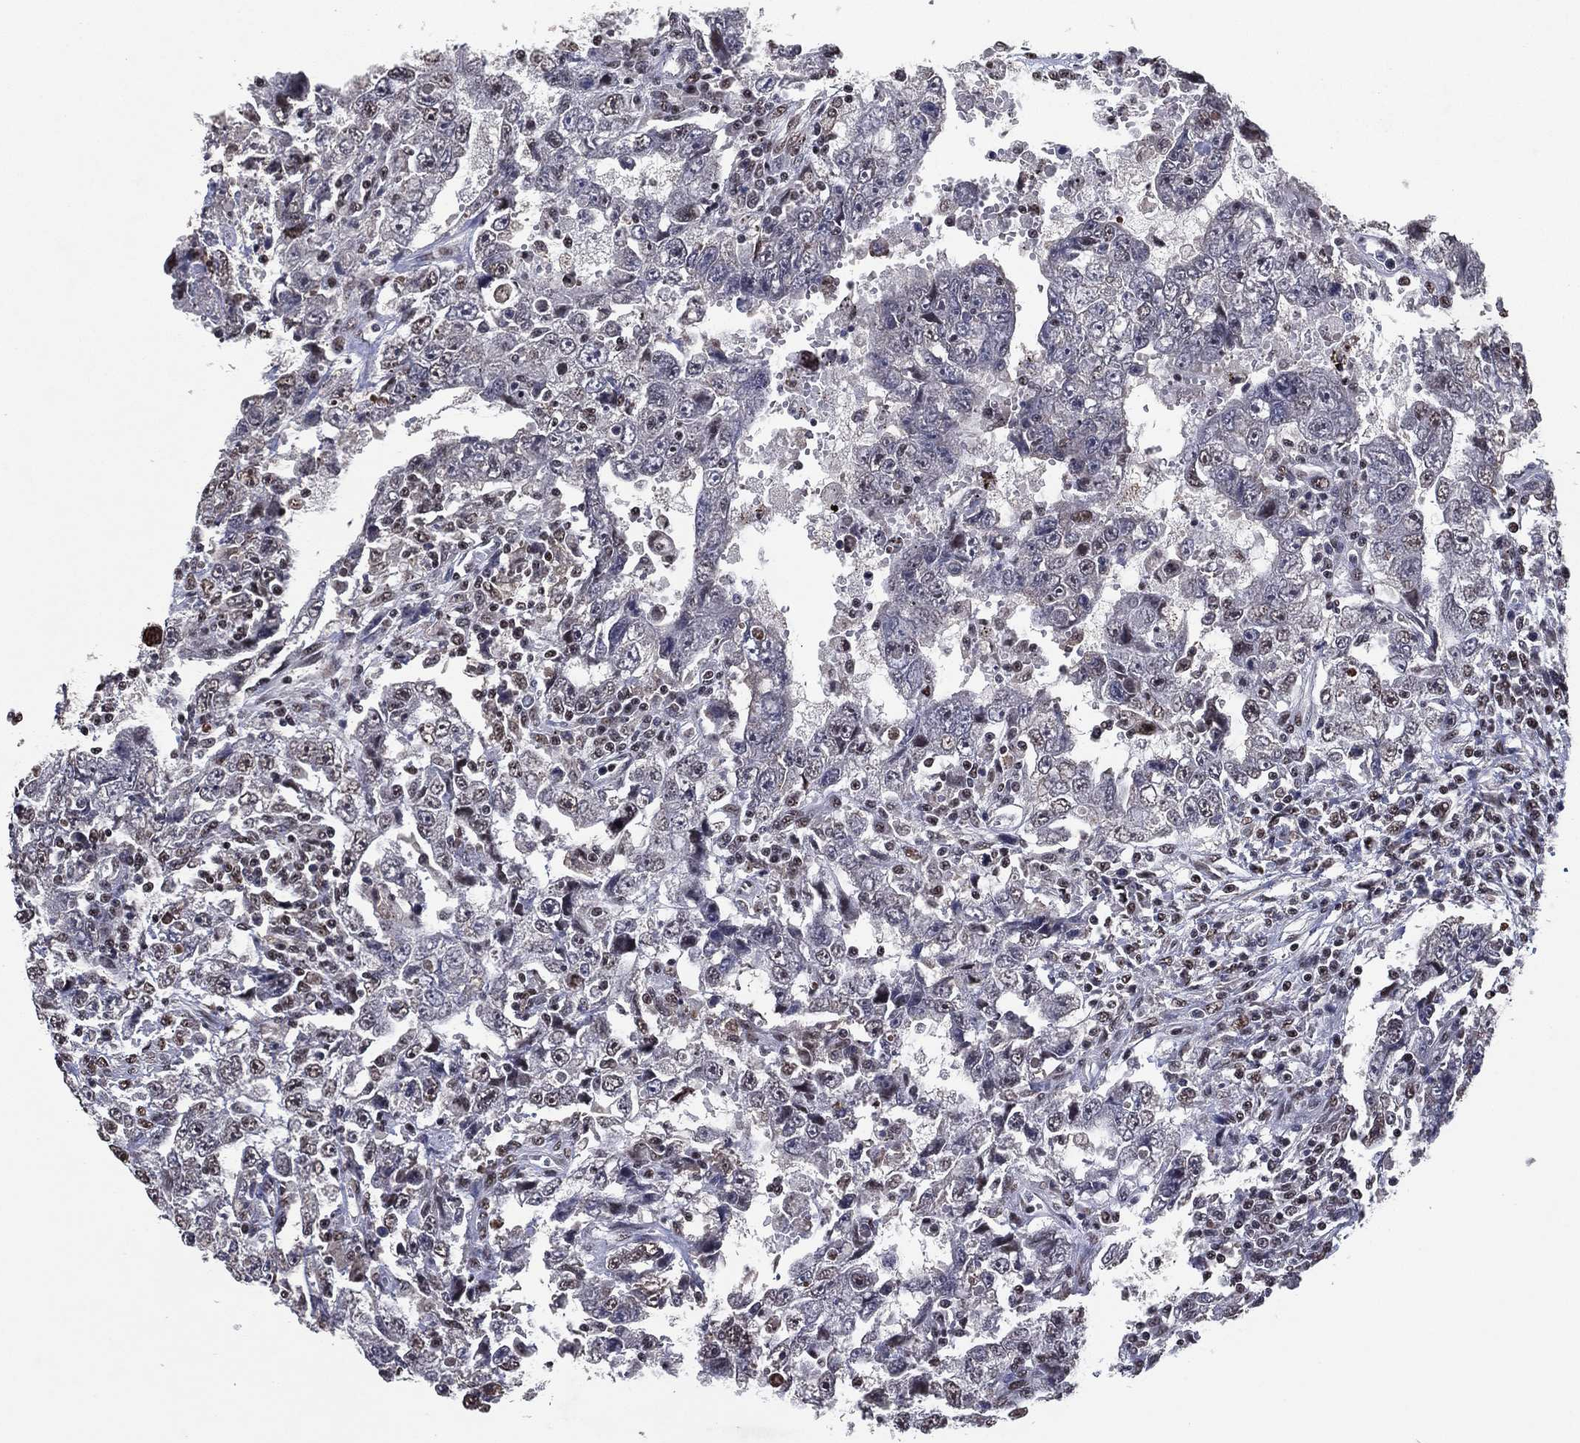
{"staining": {"intensity": "negative", "quantity": "none", "location": "none"}, "tissue": "testis cancer", "cell_type": "Tumor cells", "image_type": "cancer", "snomed": [{"axis": "morphology", "description": "Carcinoma, Embryonal, NOS"}, {"axis": "topography", "description": "Testis"}], "caption": "Testis cancer (embryonal carcinoma) stained for a protein using immunohistochemistry (IHC) exhibits no positivity tumor cells.", "gene": "ZBTB42", "patient": {"sex": "male", "age": 26}}